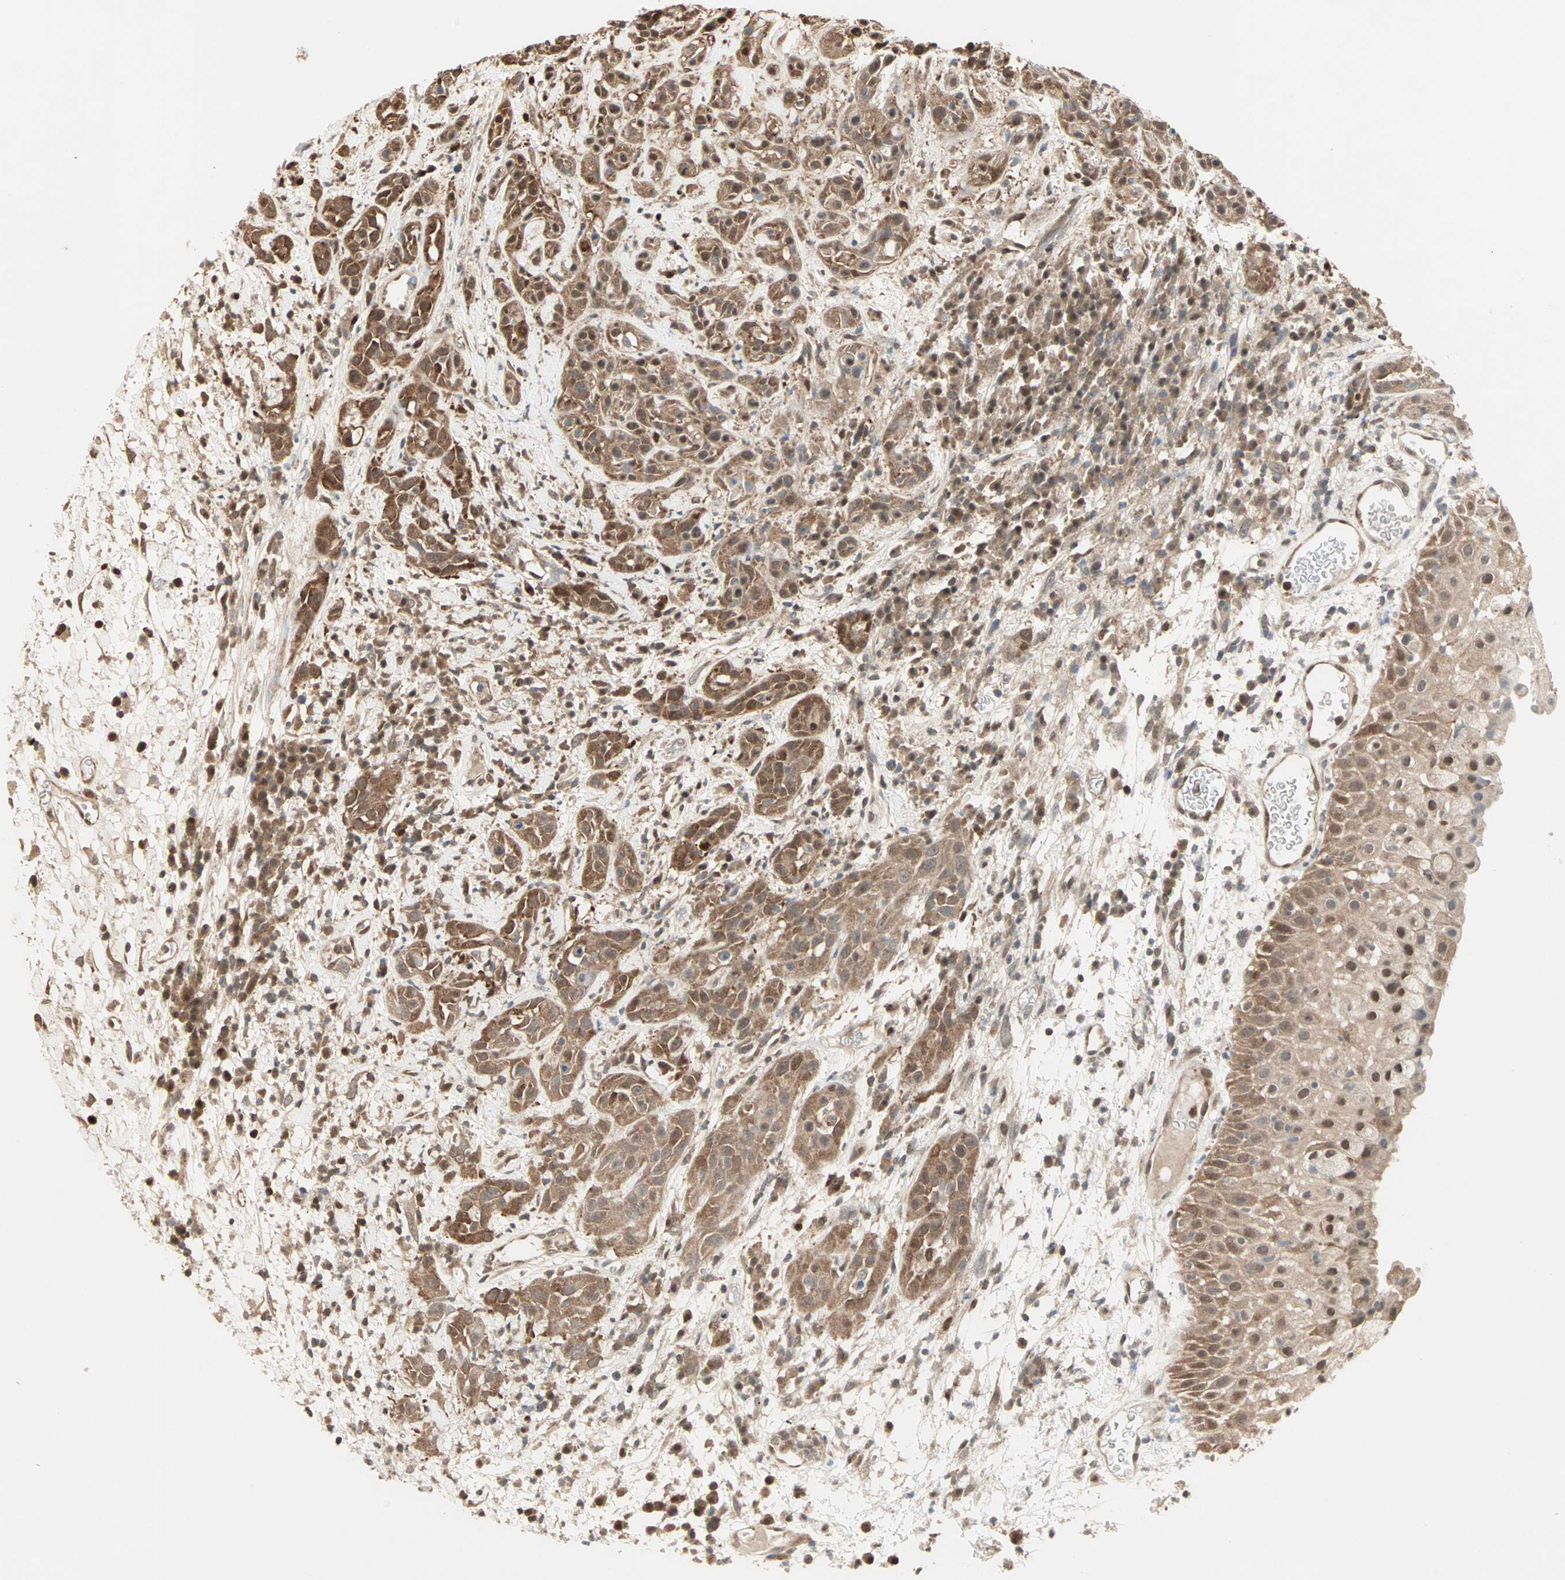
{"staining": {"intensity": "moderate", "quantity": ">75%", "location": "cytoplasmic/membranous,nuclear"}, "tissue": "head and neck cancer", "cell_type": "Tumor cells", "image_type": "cancer", "snomed": [{"axis": "morphology", "description": "Squamous cell carcinoma, NOS"}, {"axis": "topography", "description": "Head-Neck"}], "caption": "The image displays a brown stain indicating the presence of a protein in the cytoplasmic/membranous and nuclear of tumor cells in head and neck squamous cell carcinoma. The staining is performed using DAB (3,3'-diaminobenzidine) brown chromogen to label protein expression. The nuclei are counter-stained blue using hematoxylin.", "gene": "DRG2", "patient": {"sex": "male", "age": 62}}